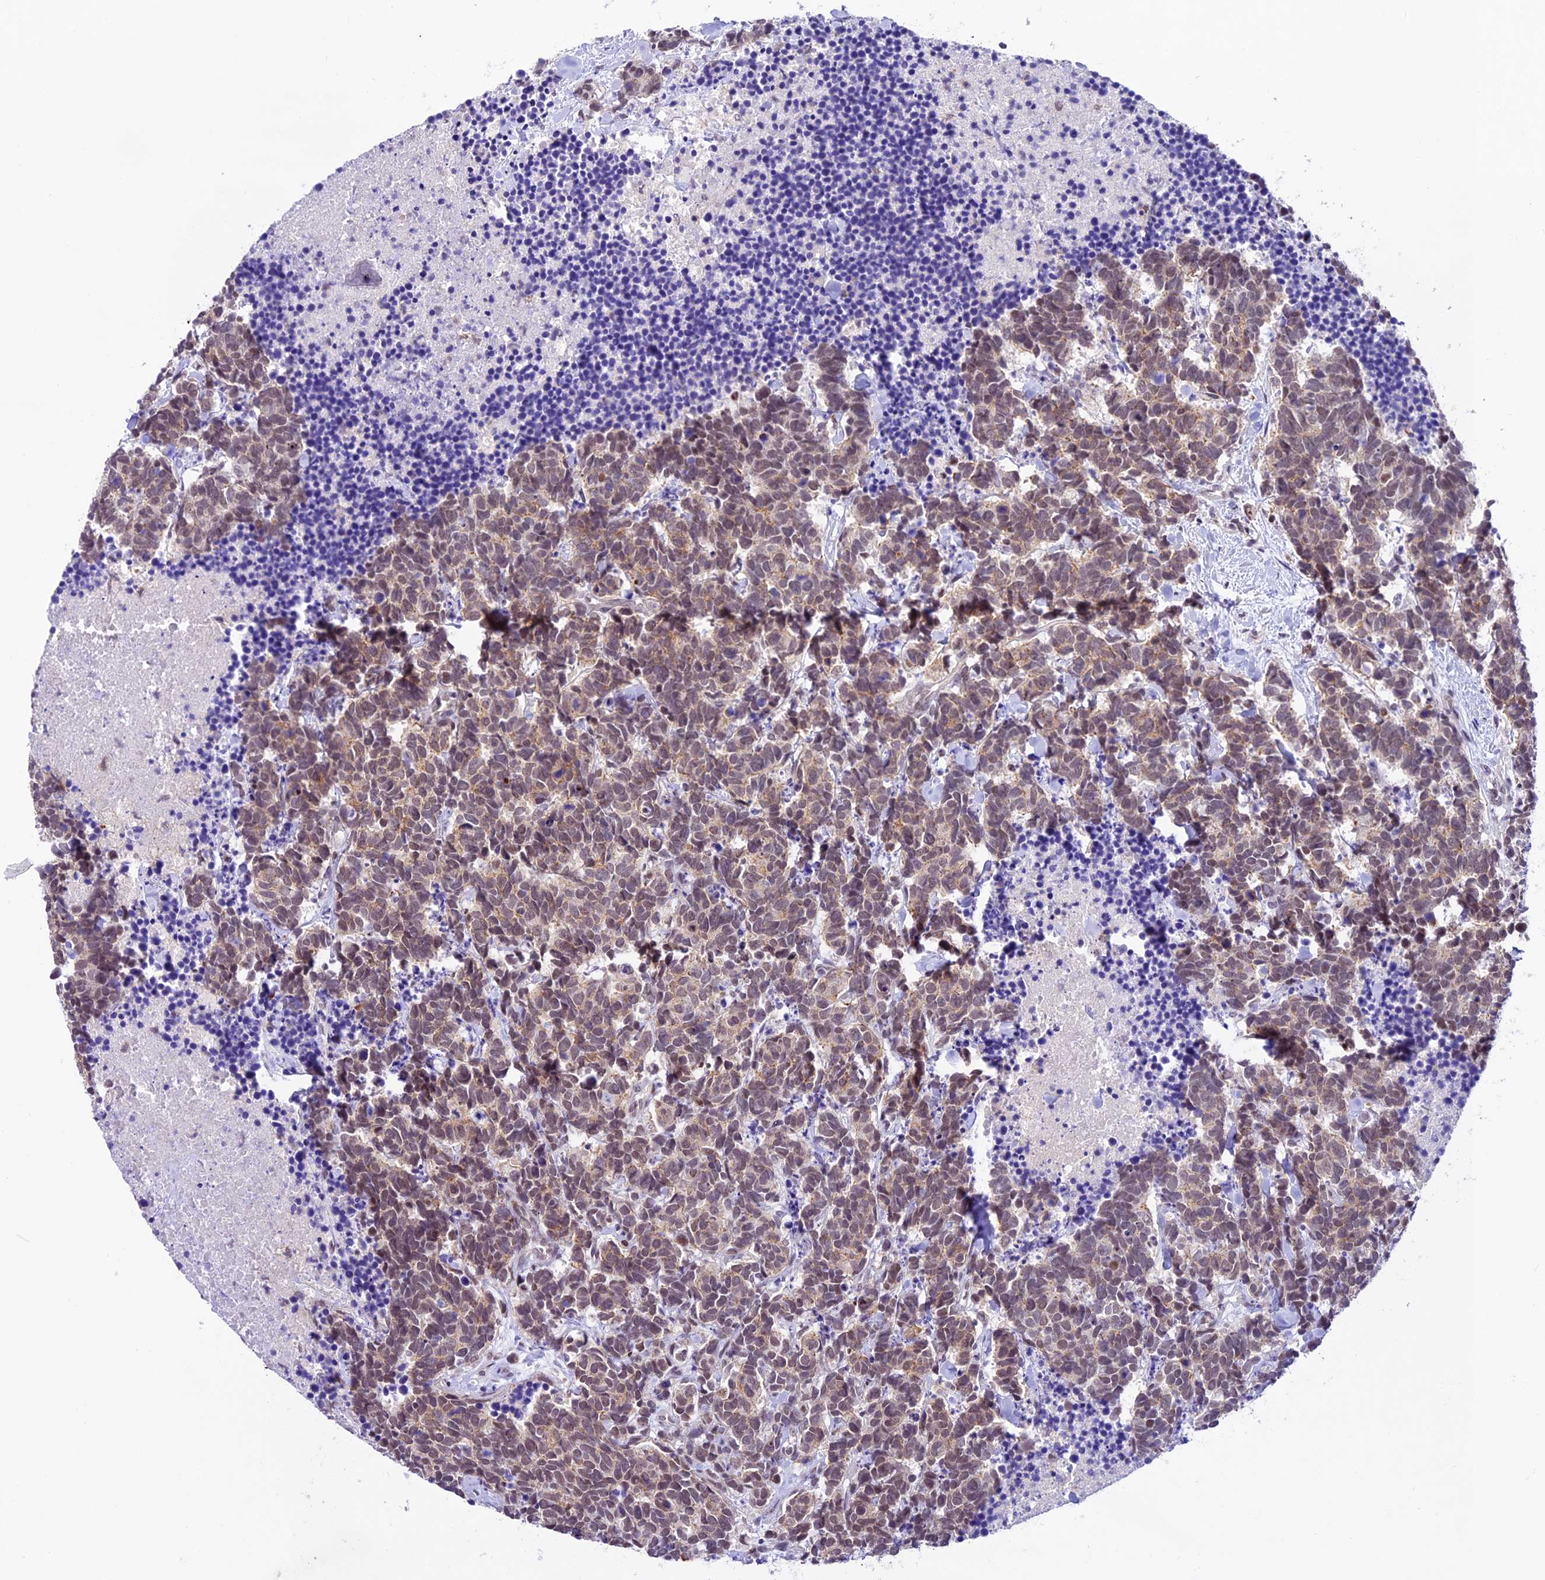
{"staining": {"intensity": "weak", "quantity": ">75%", "location": "cytoplasmic/membranous,nuclear"}, "tissue": "carcinoid", "cell_type": "Tumor cells", "image_type": "cancer", "snomed": [{"axis": "morphology", "description": "Carcinoma, NOS"}, {"axis": "morphology", "description": "Carcinoid, malignant, NOS"}, {"axis": "topography", "description": "Prostate"}], "caption": "Tumor cells demonstrate low levels of weak cytoplasmic/membranous and nuclear positivity in about >75% of cells in carcinoid (malignant).", "gene": "SHKBP1", "patient": {"sex": "male", "age": 57}}